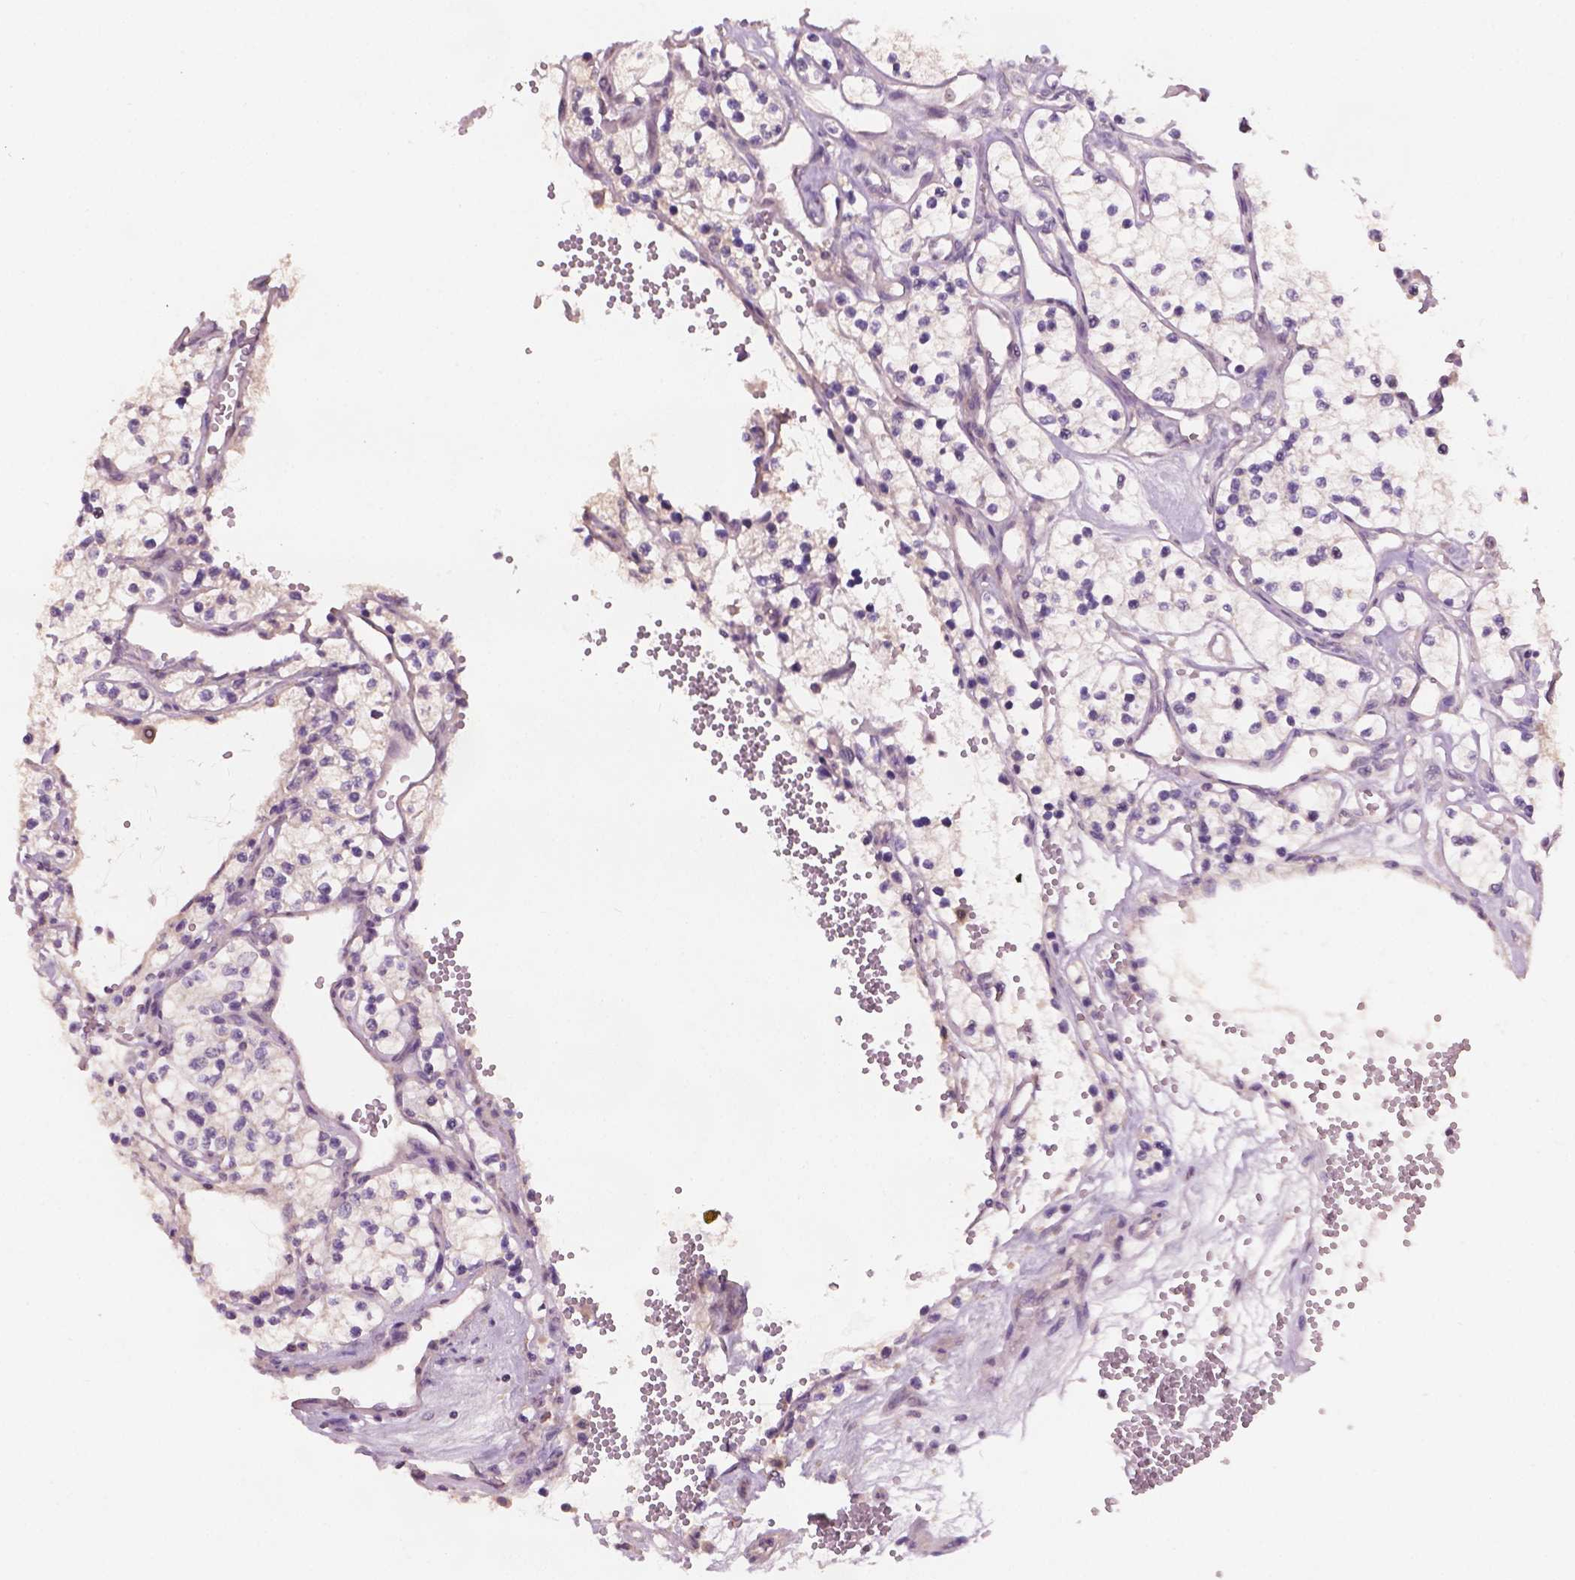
{"staining": {"intensity": "negative", "quantity": "none", "location": "none"}, "tissue": "renal cancer", "cell_type": "Tumor cells", "image_type": "cancer", "snomed": [{"axis": "morphology", "description": "Adenocarcinoma, NOS"}, {"axis": "topography", "description": "Kidney"}], "caption": "High power microscopy micrograph of an immunohistochemistry (IHC) photomicrograph of adenocarcinoma (renal), revealing no significant positivity in tumor cells.", "gene": "KRT17", "patient": {"sex": "female", "age": 69}}